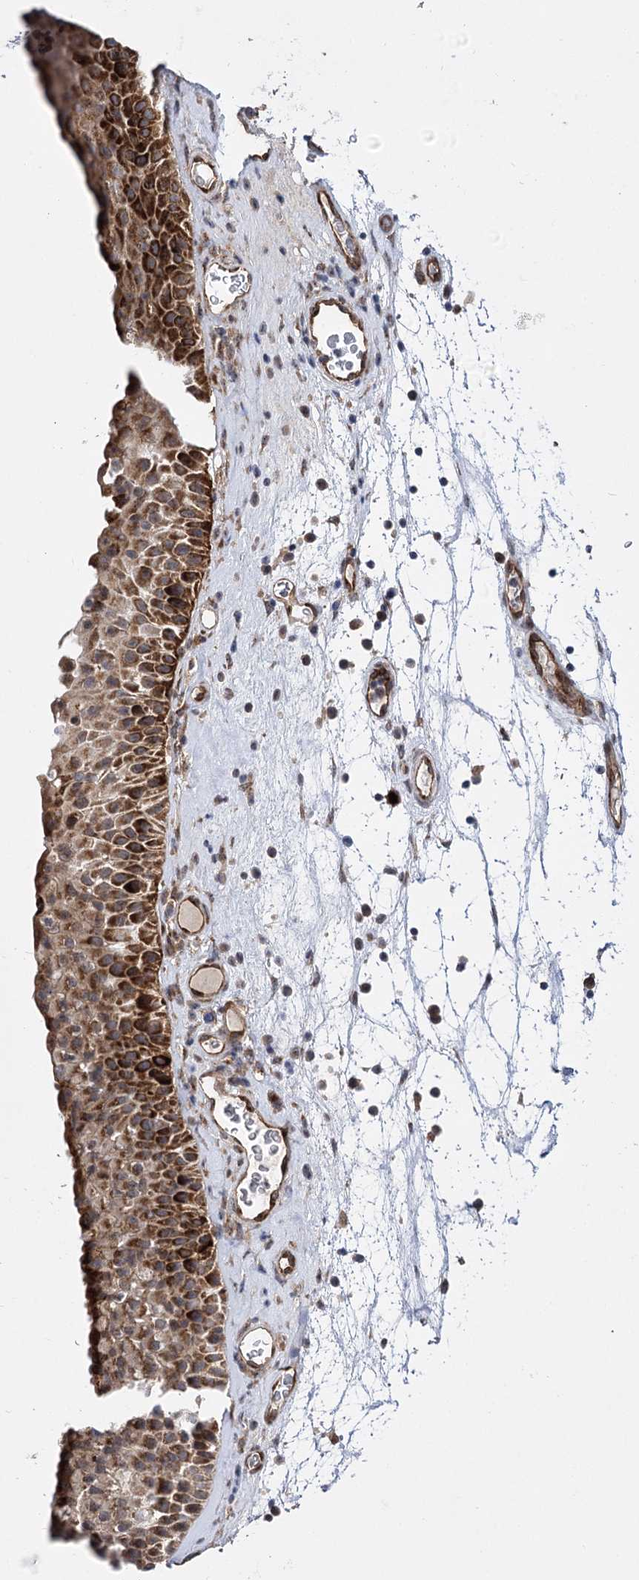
{"staining": {"intensity": "strong", "quantity": ">75%", "location": "cytoplasmic/membranous"}, "tissue": "nasopharynx", "cell_type": "Respiratory epithelial cells", "image_type": "normal", "snomed": [{"axis": "morphology", "description": "Normal tissue, NOS"}, {"axis": "topography", "description": "Nasopharynx"}], "caption": "Strong cytoplasmic/membranous staining is appreciated in approximately >75% of respiratory epithelial cells in normal nasopharynx.", "gene": "ARHGAP31", "patient": {"sex": "male", "age": 64}}